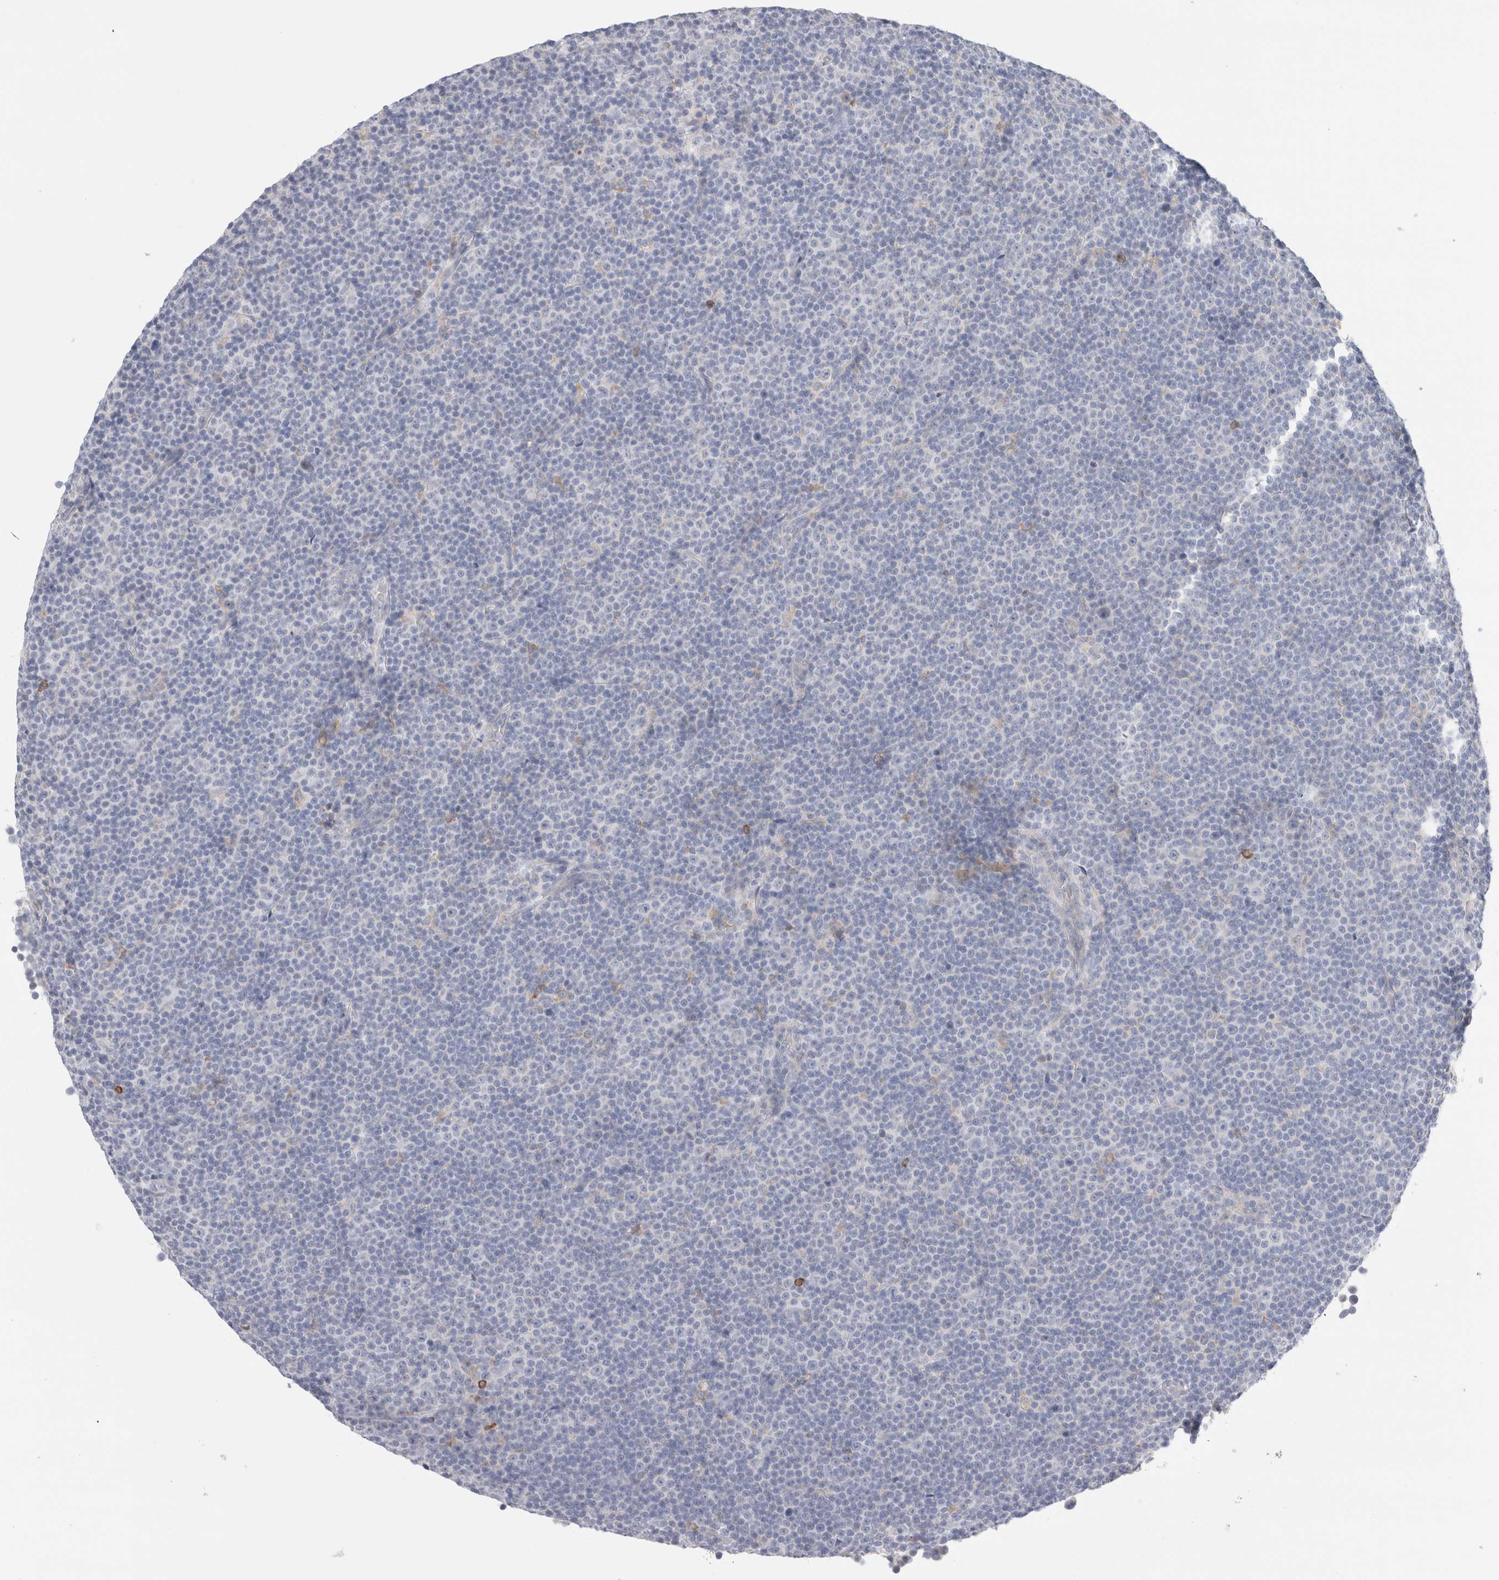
{"staining": {"intensity": "negative", "quantity": "none", "location": "none"}, "tissue": "lymphoma", "cell_type": "Tumor cells", "image_type": "cancer", "snomed": [{"axis": "morphology", "description": "Malignant lymphoma, non-Hodgkin's type, Low grade"}, {"axis": "topography", "description": "Lymph node"}], "caption": "Lymphoma stained for a protein using immunohistochemistry shows no staining tumor cells.", "gene": "CSK", "patient": {"sex": "female", "age": 67}}